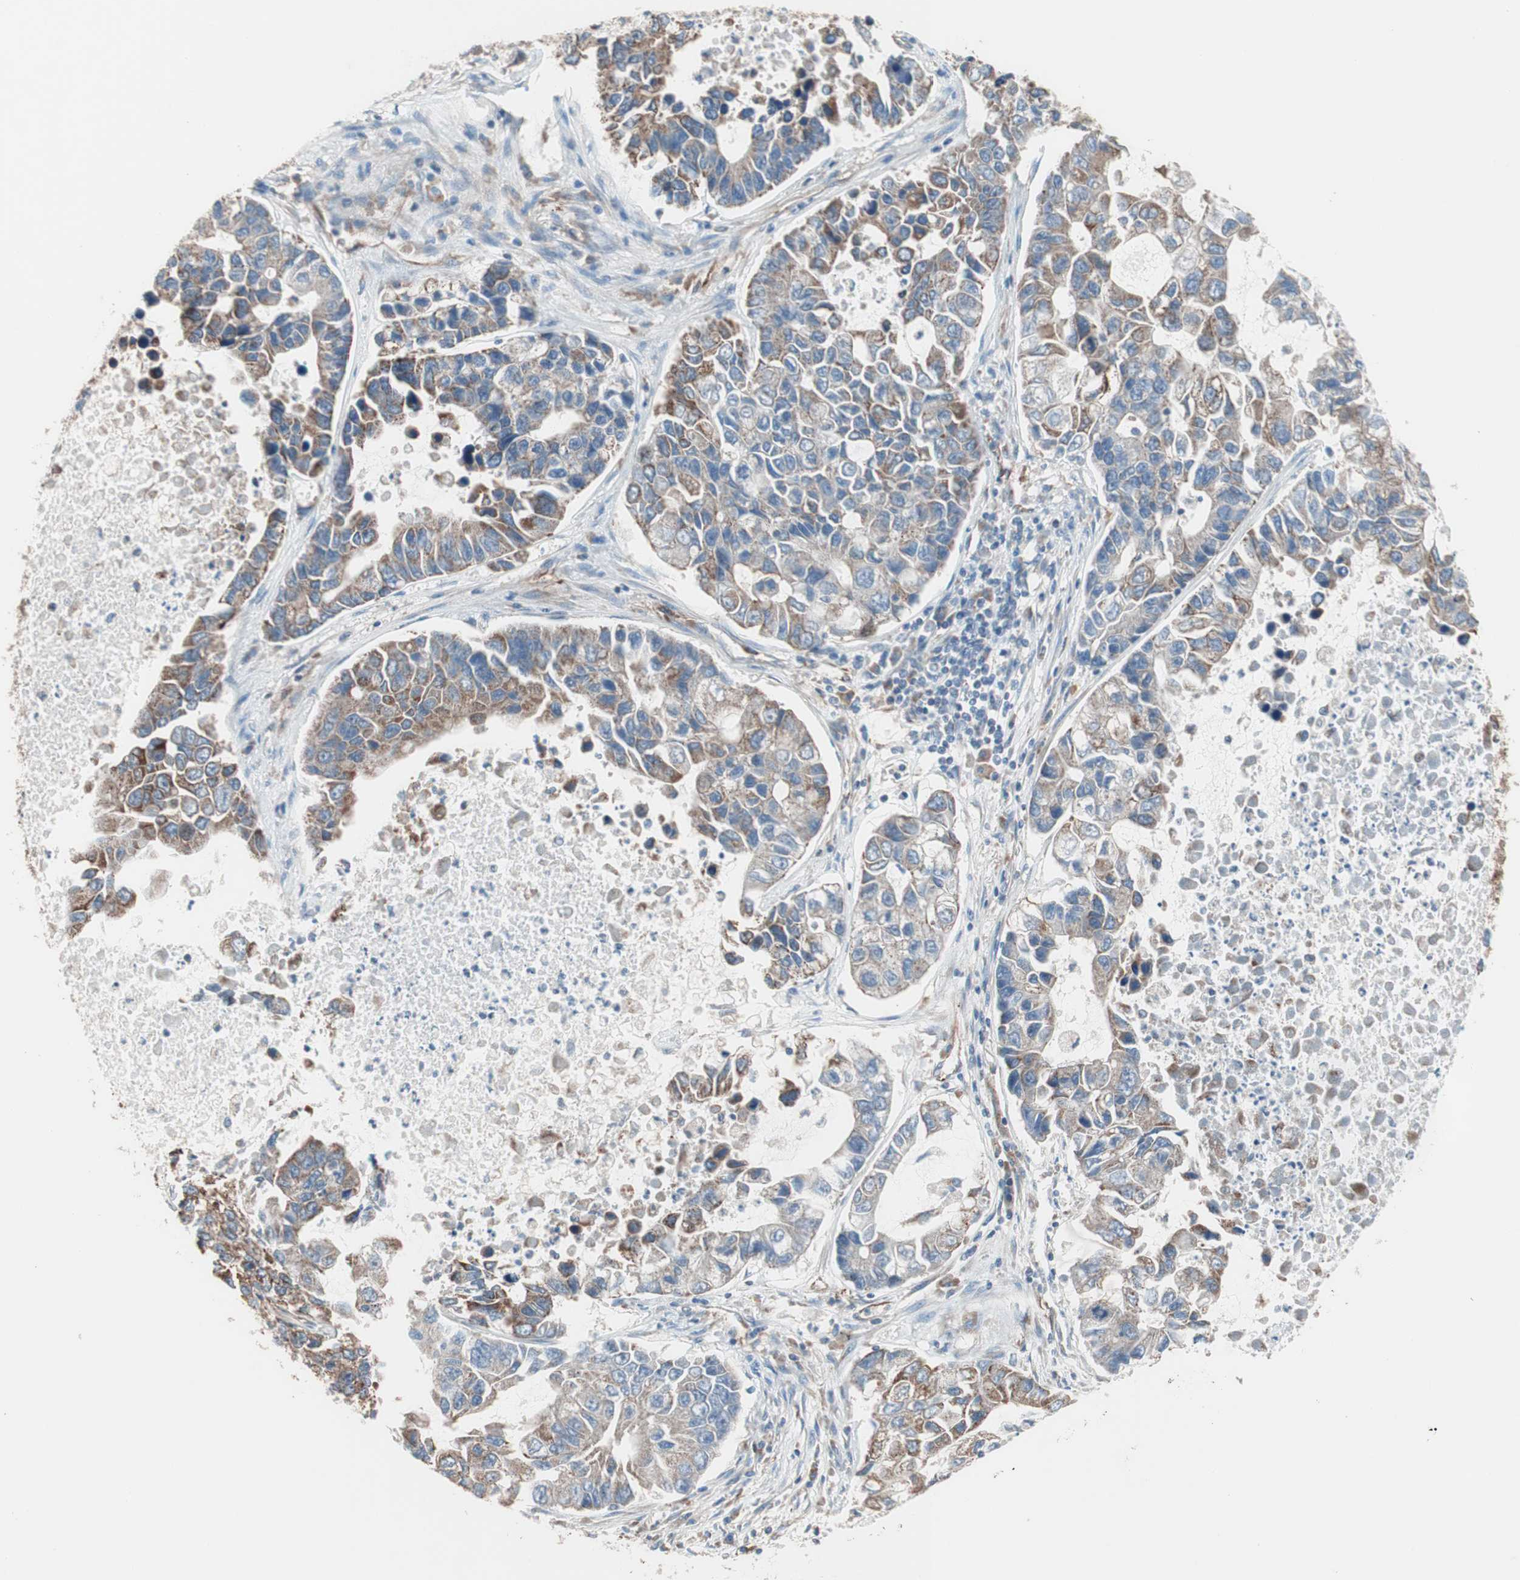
{"staining": {"intensity": "moderate", "quantity": ">75%", "location": "cytoplasmic/membranous"}, "tissue": "lung cancer", "cell_type": "Tumor cells", "image_type": "cancer", "snomed": [{"axis": "morphology", "description": "Adenocarcinoma, NOS"}, {"axis": "topography", "description": "Lung"}], "caption": "A high-resolution image shows IHC staining of adenocarcinoma (lung), which reveals moderate cytoplasmic/membranous staining in approximately >75% of tumor cells.", "gene": "GPSM2", "patient": {"sex": "female", "age": 51}}